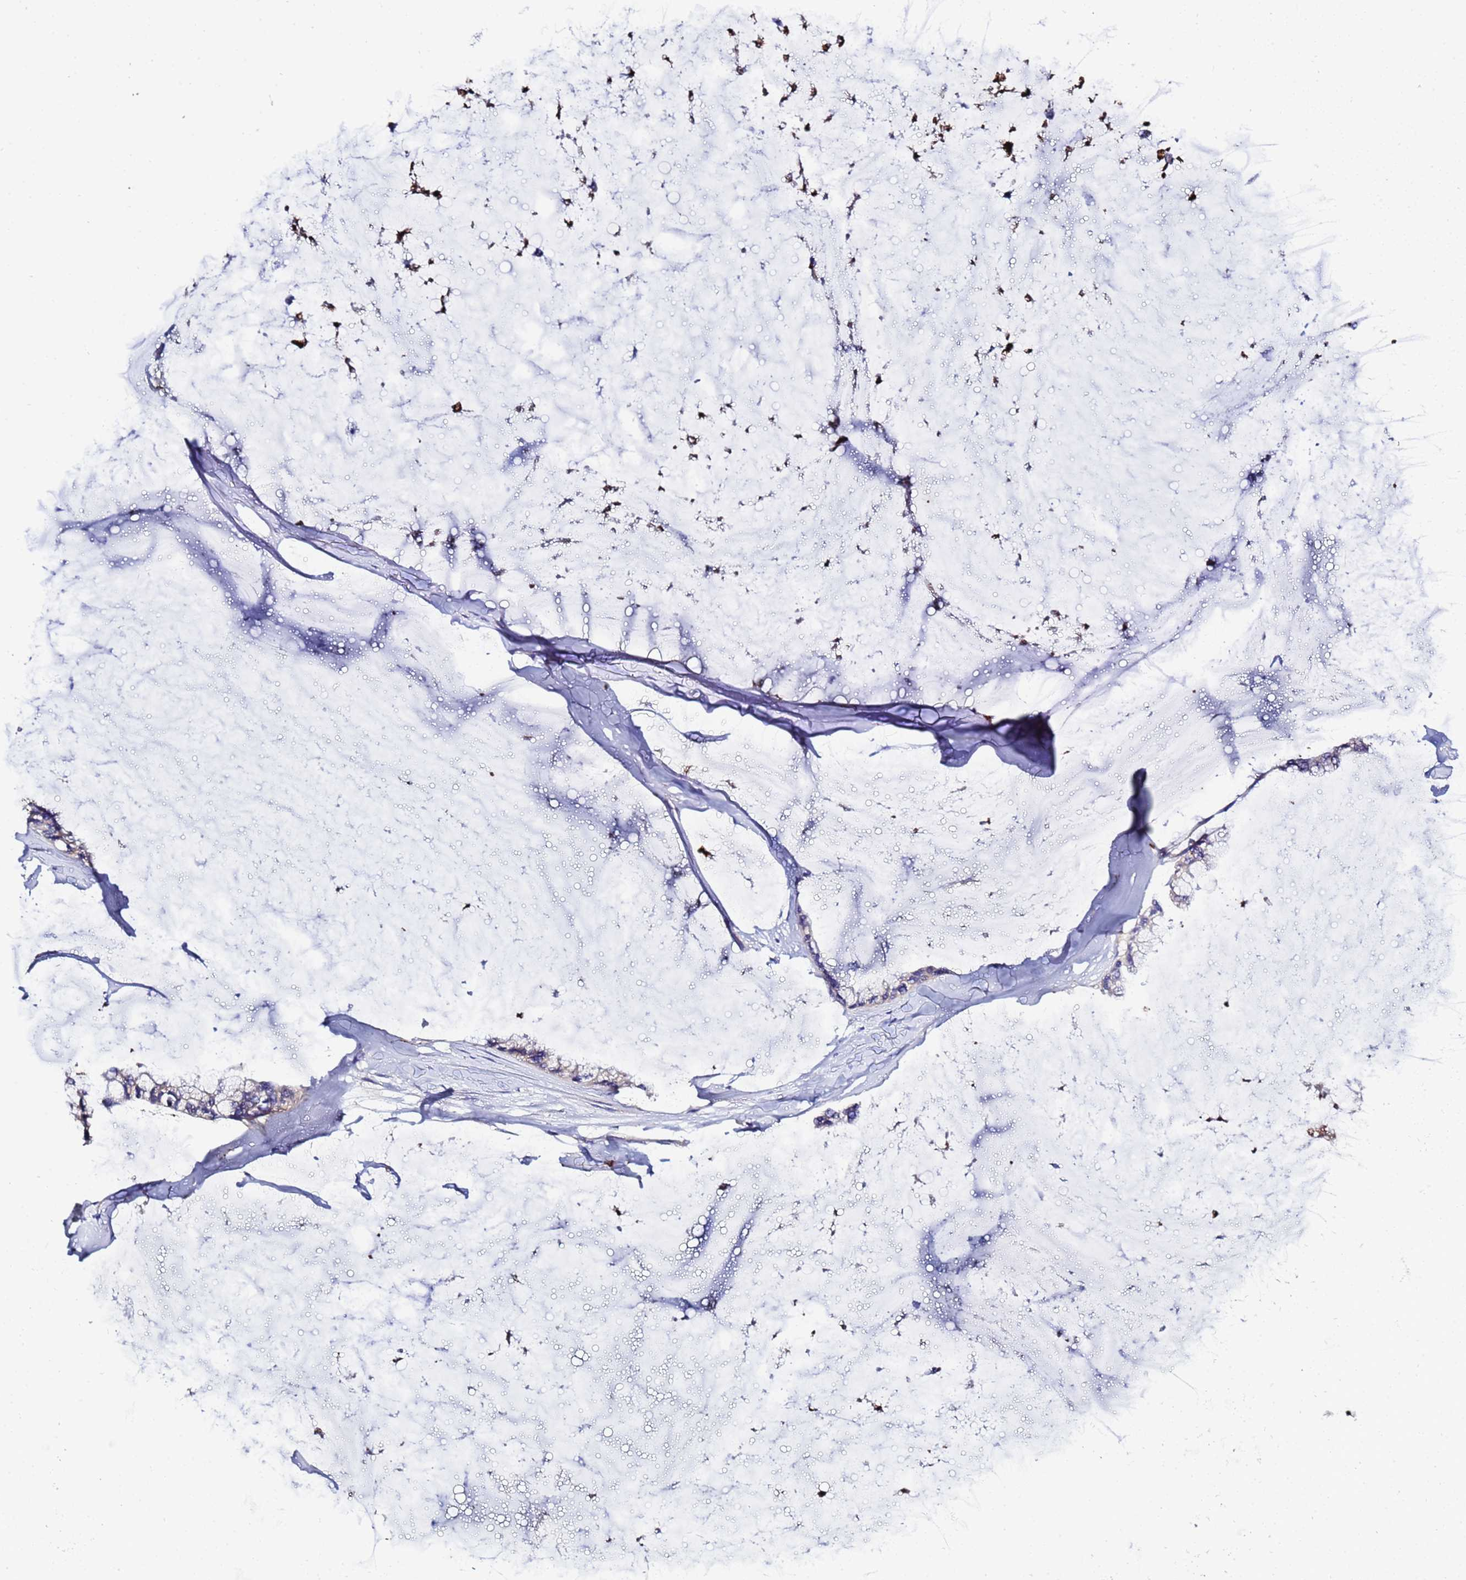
{"staining": {"intensity": "weak", "quantity": "<25%", "location": "cytoplasmic/membranous"}, "tissue": "ovarian cancer", "cell_type": "Tumor cells", "image_type": "cancer", "snomed": [{"axis": "morphology", "description": "Cystadenocarcinoma, mucinous, NOS"}, {"axis": "topography", "description": "Ovary"}], "caption": "IHC image of mucinous cystadenocarcinoma (ovarian) stained for a protein (brown), which reveals no staining in tumor cells.", "gene": "RC3H2", "patient": {"sex": "female", "age": 39}}